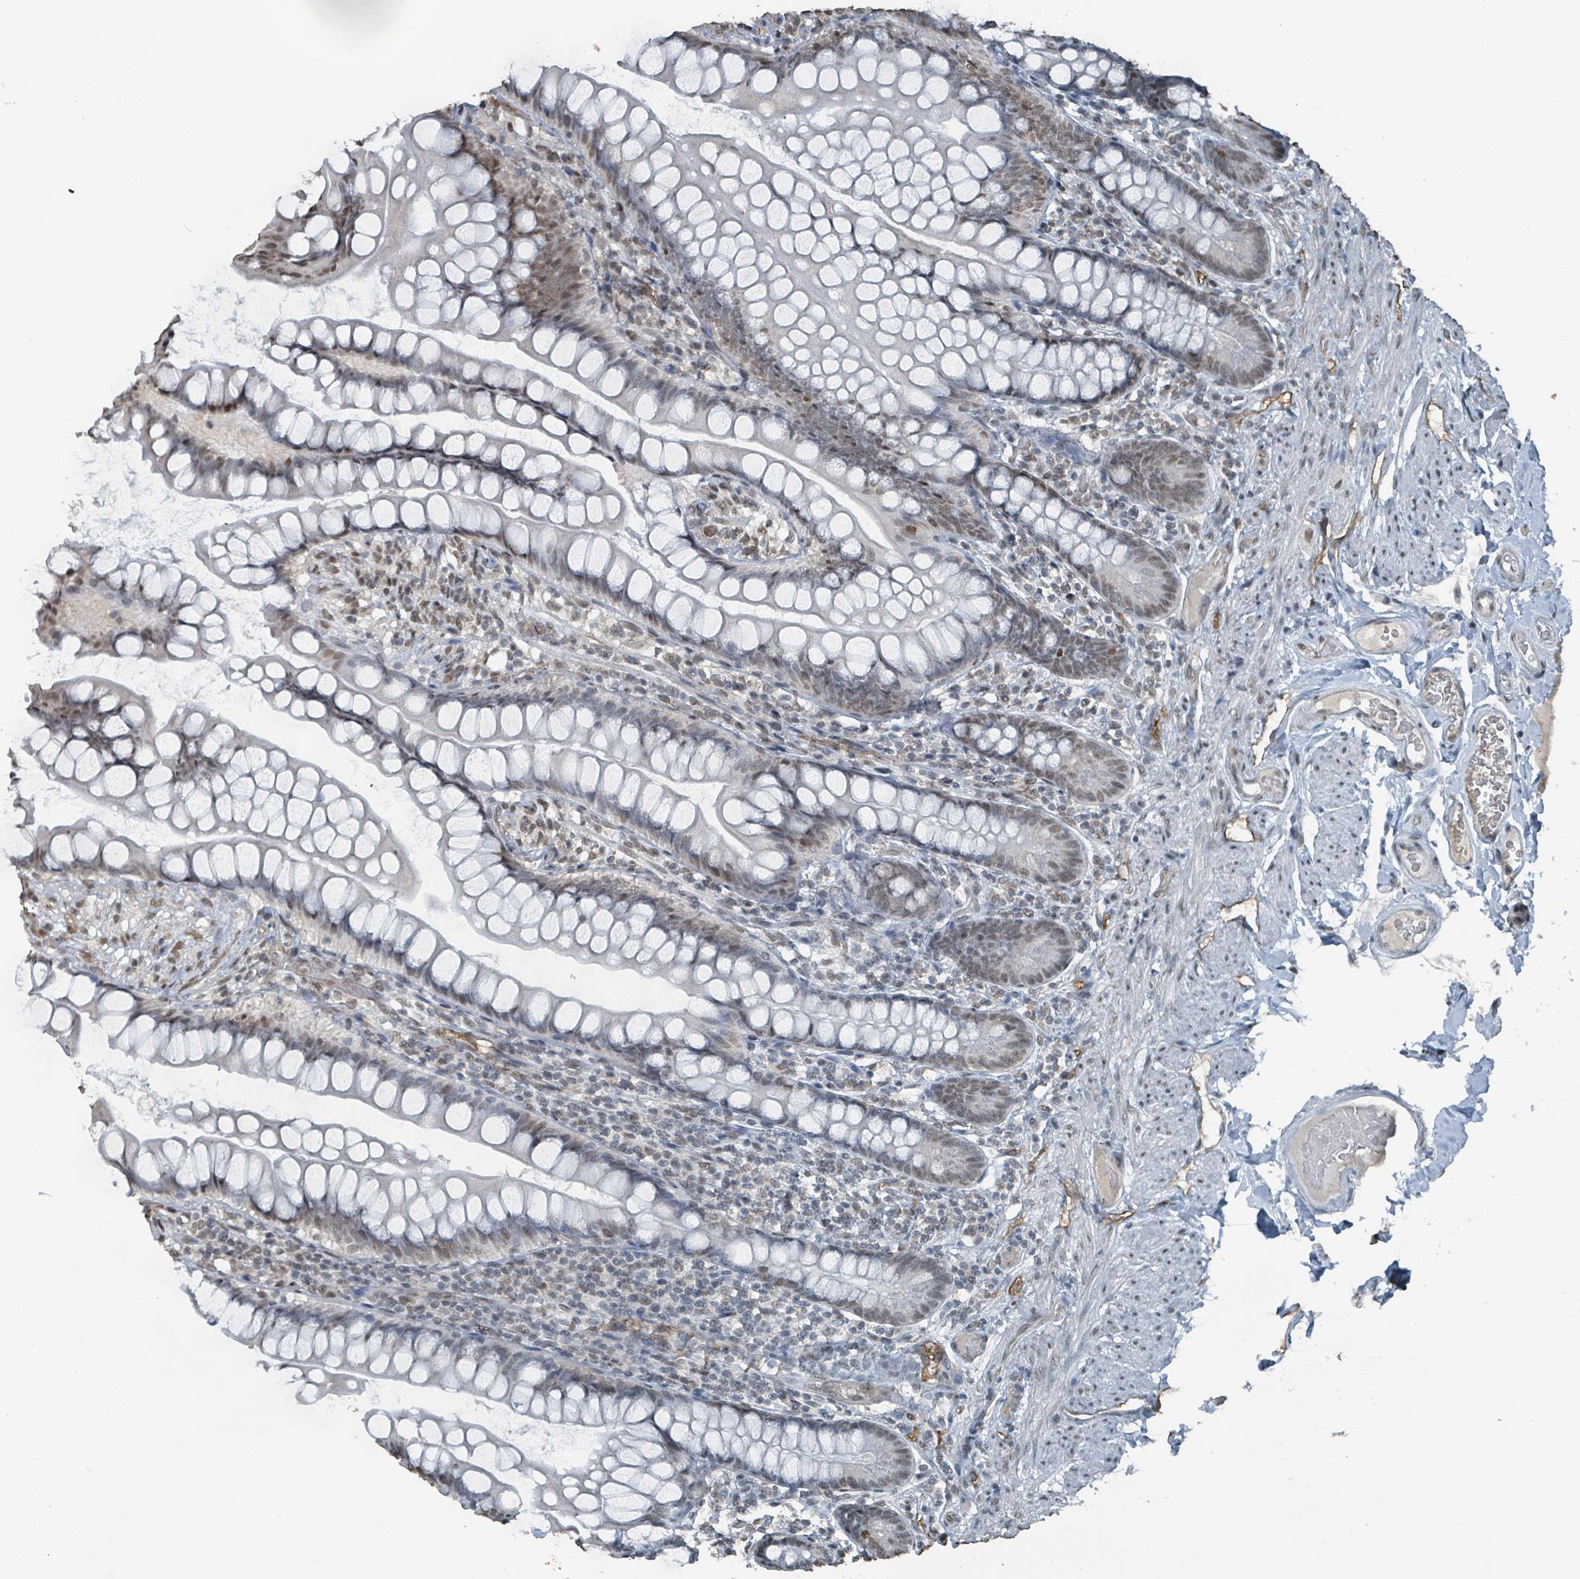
{"staining": {"intensity": "moderate", "quantity": ">75%", "location": "nuclear"}, "tissue": "small intestine", "cell_type": "Glandular cells", "image_type": "normal", "snomed": [{"axis": "morphology", "description": "Normal tissue, NOS"}, {"axis": "topography", "description": "Small intestine"}], "caption": "Immunohistochemistry photomicrograph of unremarkable small intestine stained for a protein (brown), which exhibits medium levels of moderate nuclear expression in approximately >75% of glandular cells.", "gene": "PHIP", "patient": {"sex": "male", "age": 70}}